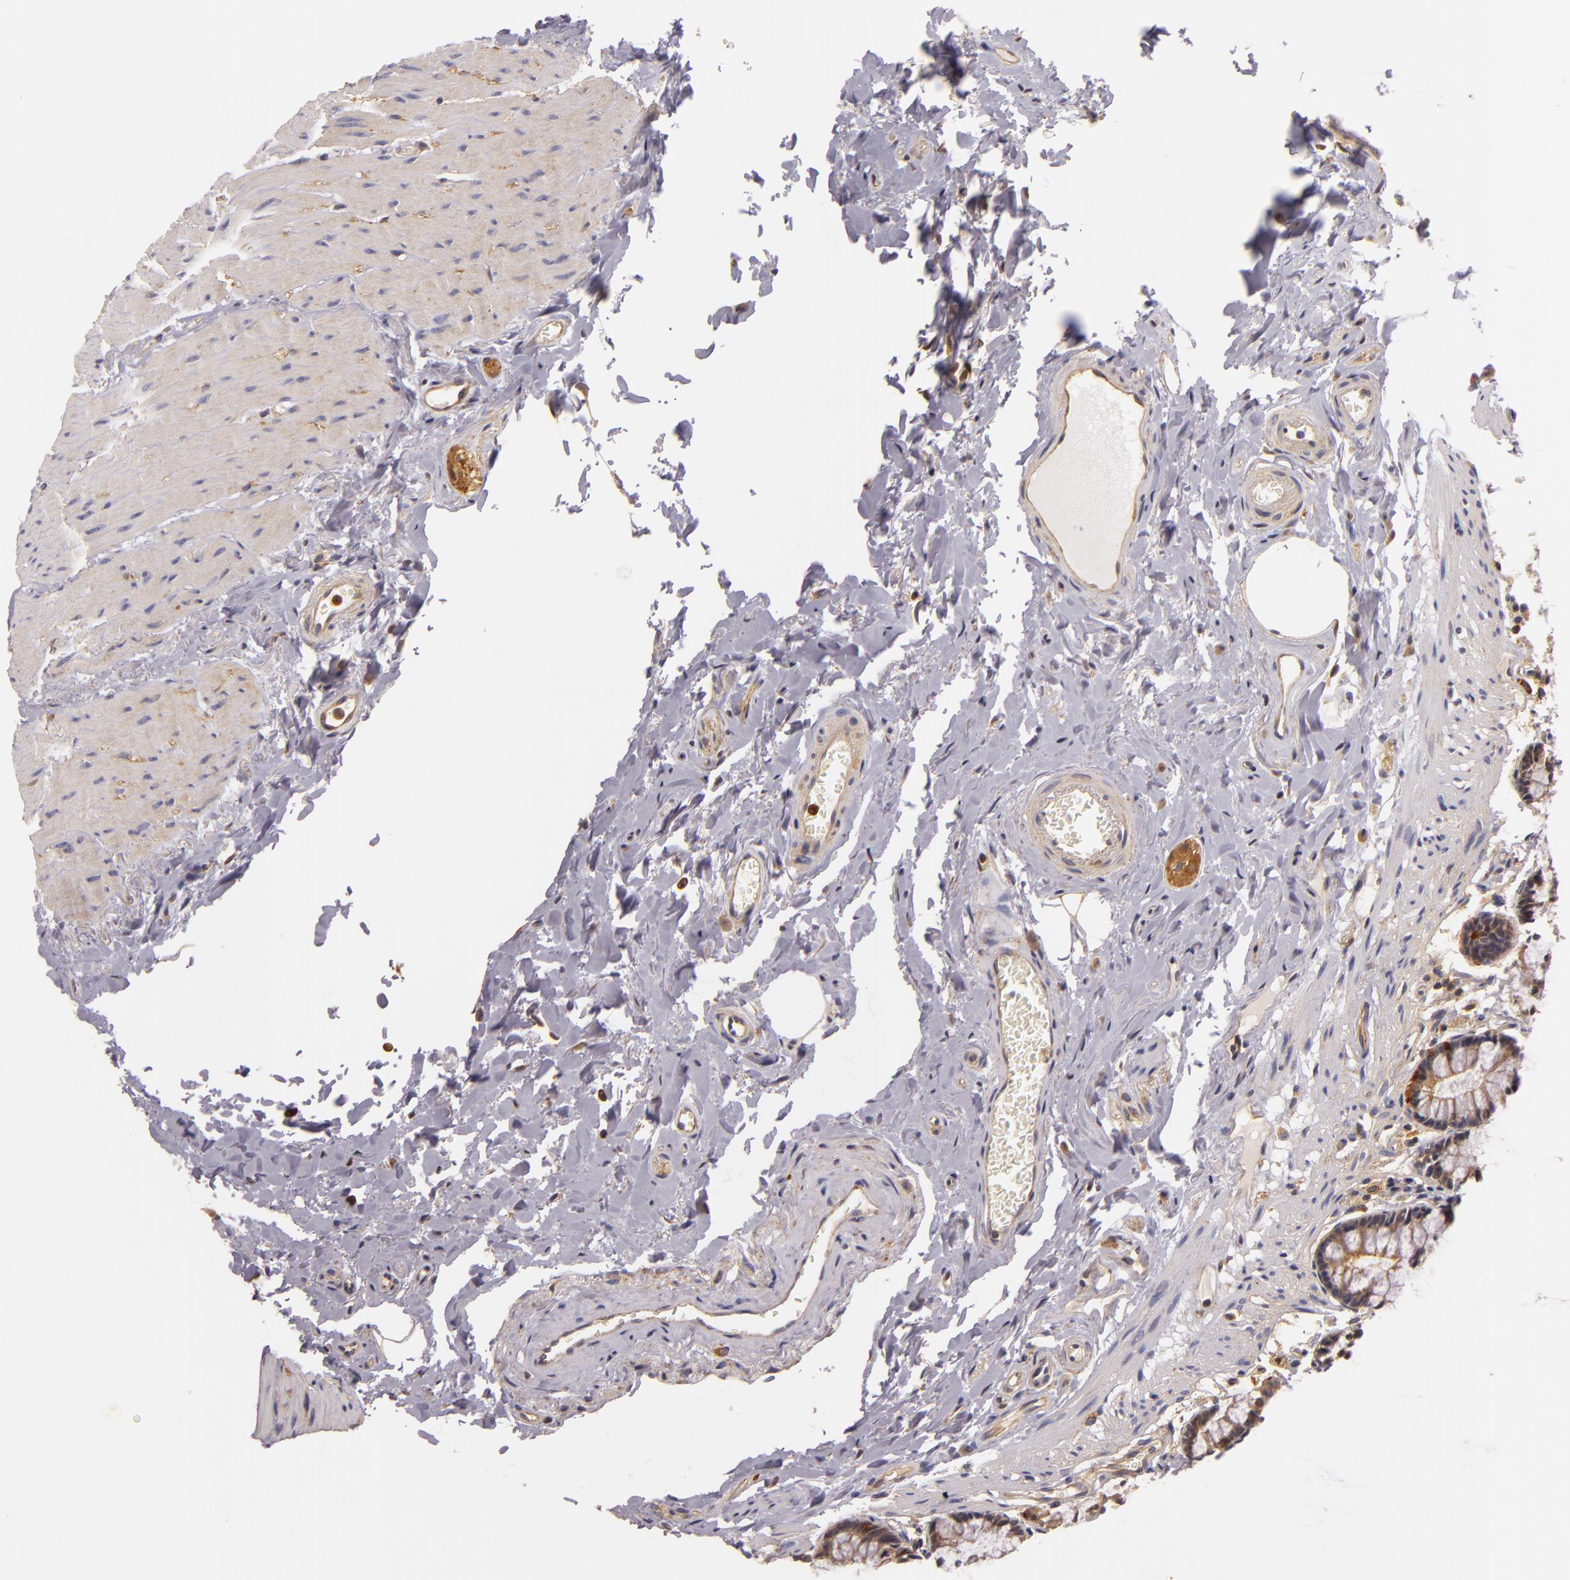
{"staining": {"intensity": "moderate", "quantity": ">75%", "location": "cytoplasmic/membranous"}, "tissue": "rectum", "cell_type": "Glandular cells", "image_type": "normal", "snomed": [{"axis": "morphology", "description": "Normal tissue, NOS"}, {"axis": "topography", "description": "Rectum"}], "caption": "Glandular cells reveal moderate cytoplasmic/membranous expression in about >75% of cells in benign rectum. (DAB IHC with brightfield microscopy, high magnification).", "gene": "TOM1", "patient": {"sex": "male", "age": 86}}